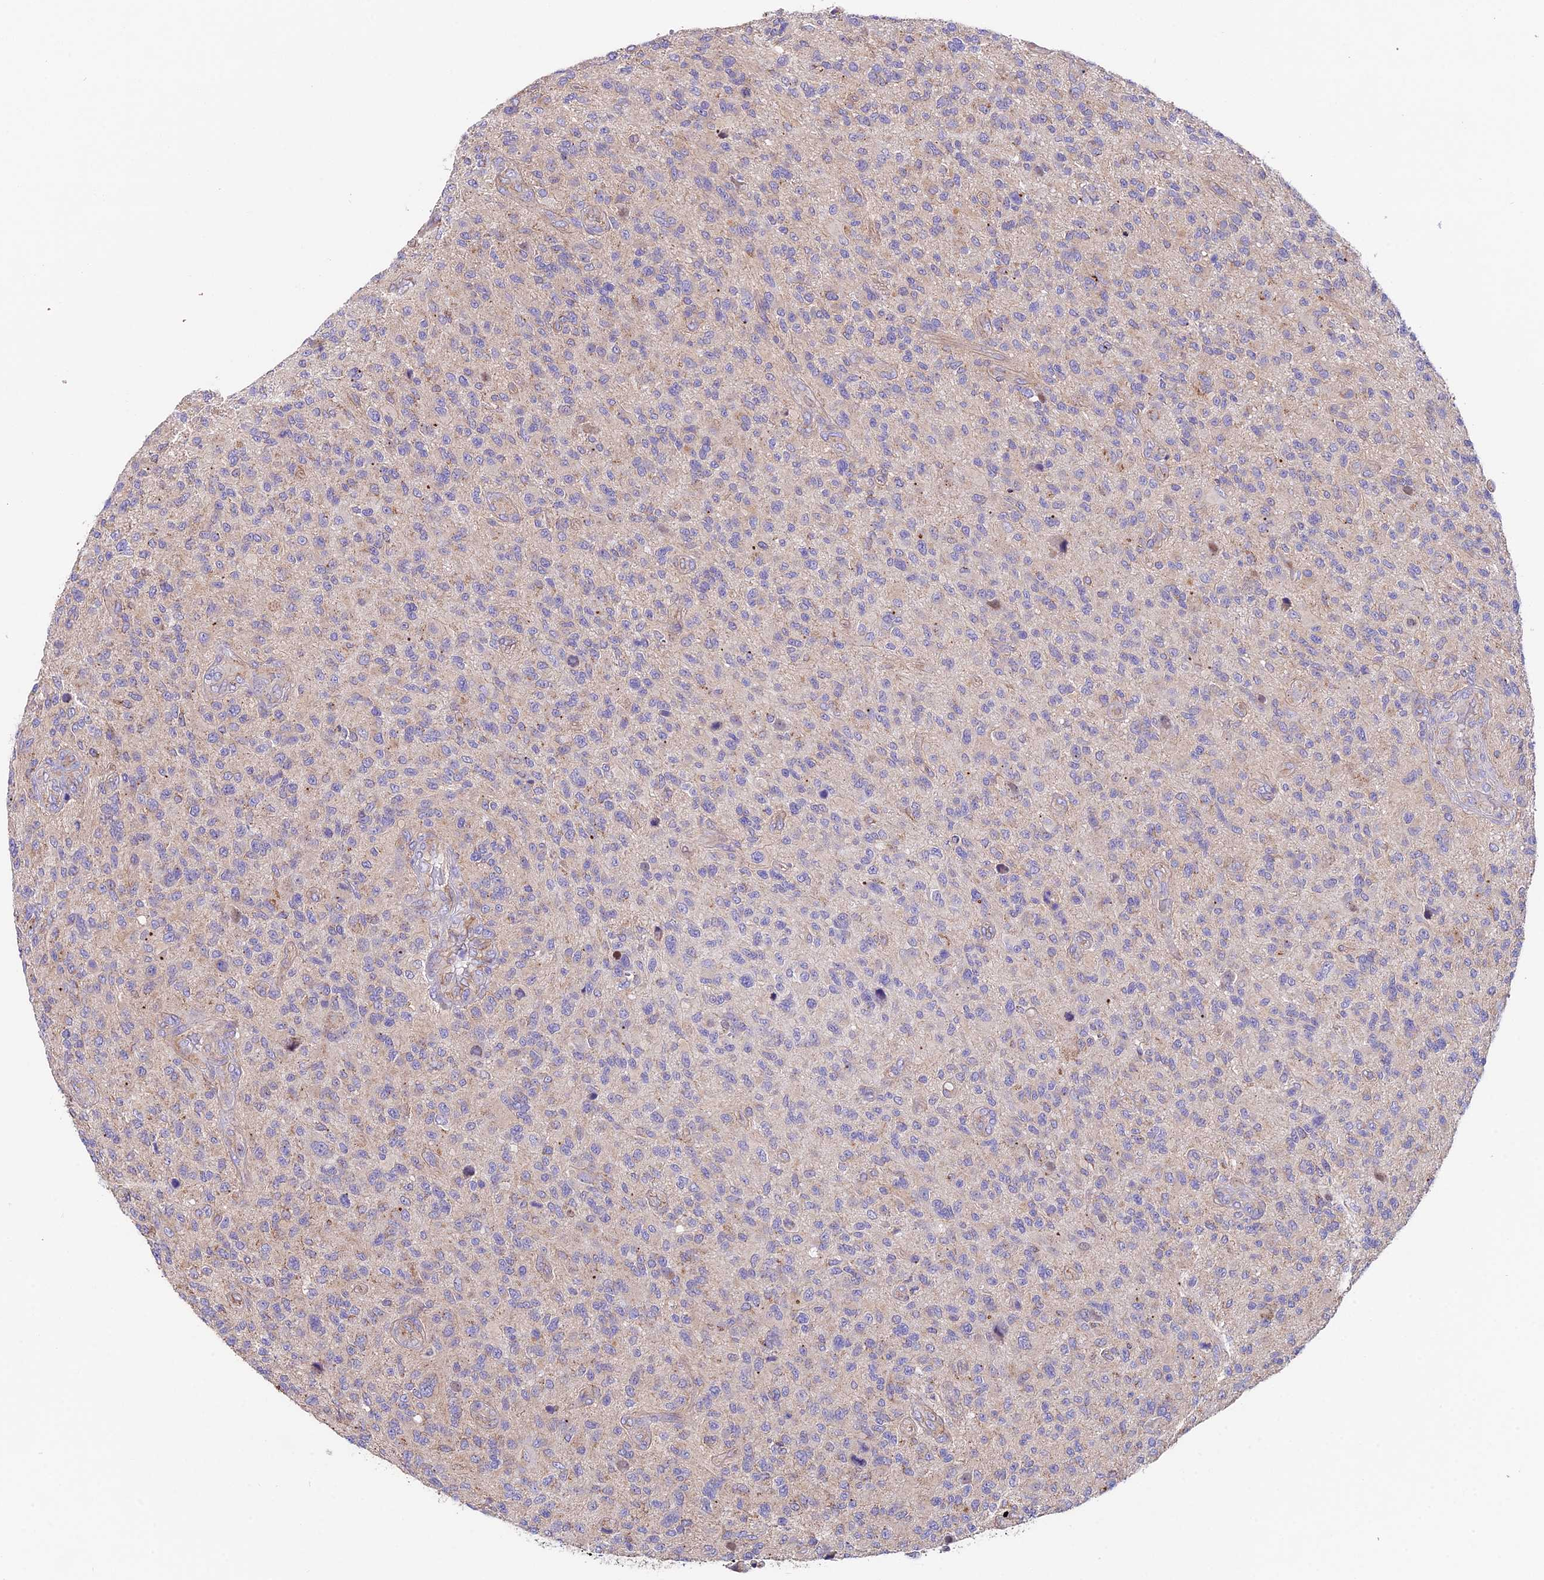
{"staining": {"intensity": "negative", "quantity": "none", "location": "none"}, "tissue": "glioma", "cell_type": "Tumor cells", "image_type": "cancer", "snomed": [{"axis": "morphology", "description": "Glioma, malignant, High grade"}, {"axis": "topography", "description": "Brain"}], "caption": "IHC photomicrograph of human glioma stained for a protein (brown), which displays no positivity in tumor cells.", "gene": "QRFP", "patient": {"sex": "male", "age": 47}}